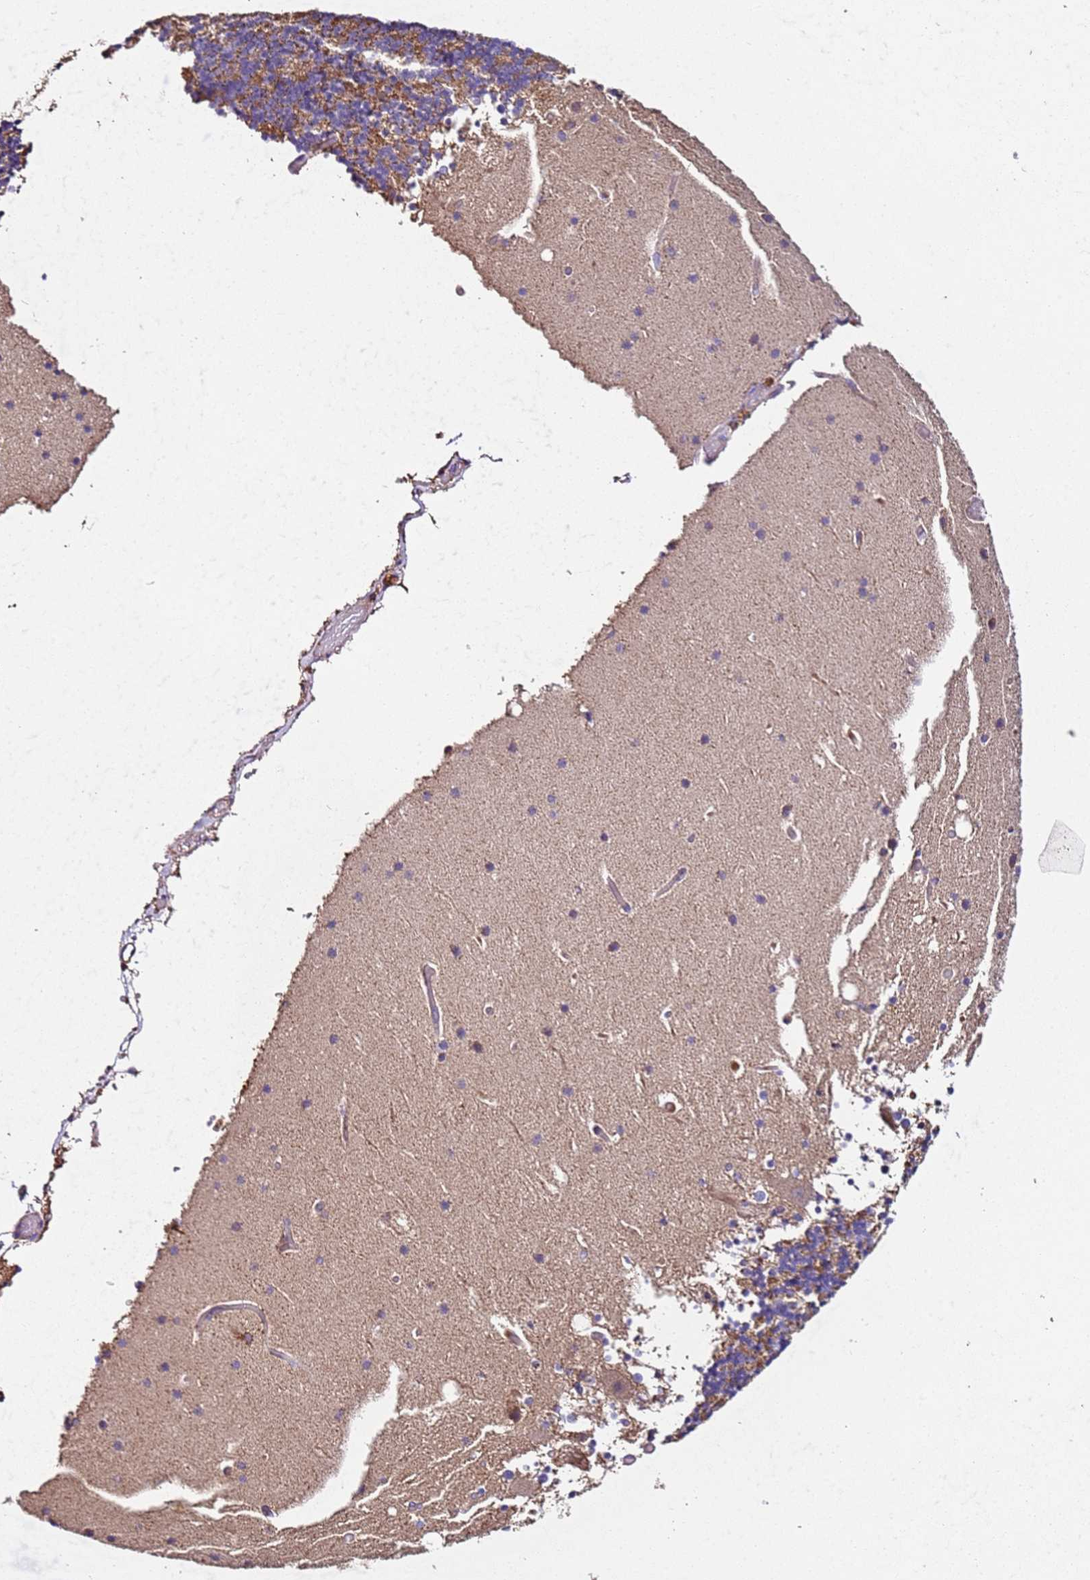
{"staining": {"intensity": "moderate", "quantity": "25%-75%", "location": "cytoplasmic/membranous"}, "tissue": "cerebellum", "cell_type": "Cells in granular layer", "image_type": "normal", "snomed": [{"axis": "morphology", "description": "Normal tissue, NOS"}, {"axis": "topography", "description": "Cerebellum"}], "caption": "Unremarkable cerebellum shows moderate cytoplasmic/membranous staining in about 25%-75% of cells in granular layer, visualized by immunohistochemistry.", "gene": "RMND5A", "patient": {"sex": "male", "age": 57}}